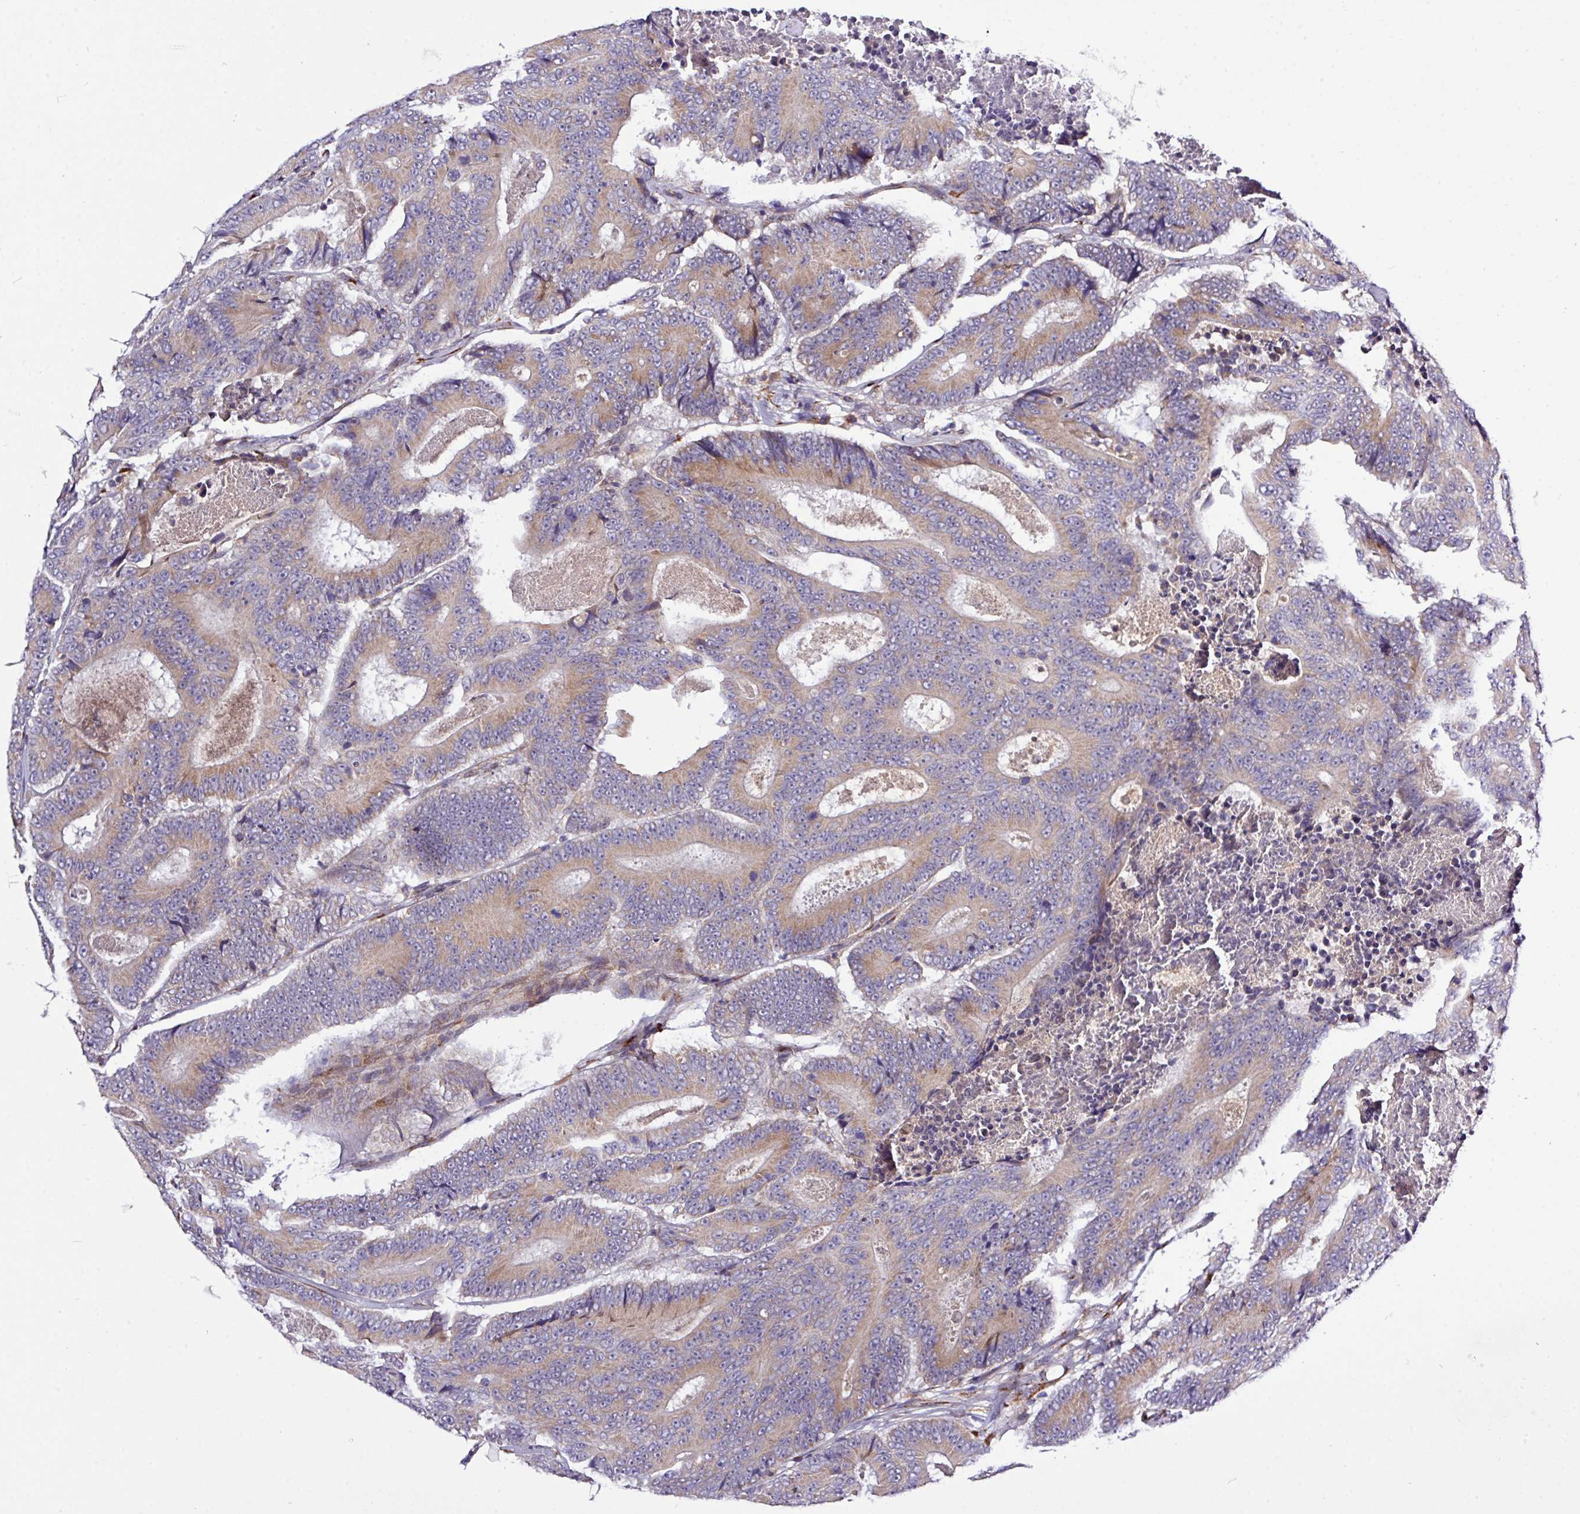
{"staining": {"intensity": "weak", "quantity": ">75%", "location": "cytoplasmic/membranous"}, "tissue": "colorectal cancer", "cell_type": "Tumor cells", "image_type": "cancer", "snomed": [{"axis": "morphology", "description": "Adenocarcinoma, NOS"}, {"axis": "topography", "description": "Colon"}], "caption": "Colorectal cancer stained with a brown dye reveals weak cytoplasmic/membranous positive staining in about >75% of tumor cells.", "gene": "TM2D2", "patient": {"sex": "male", "age": 83}}